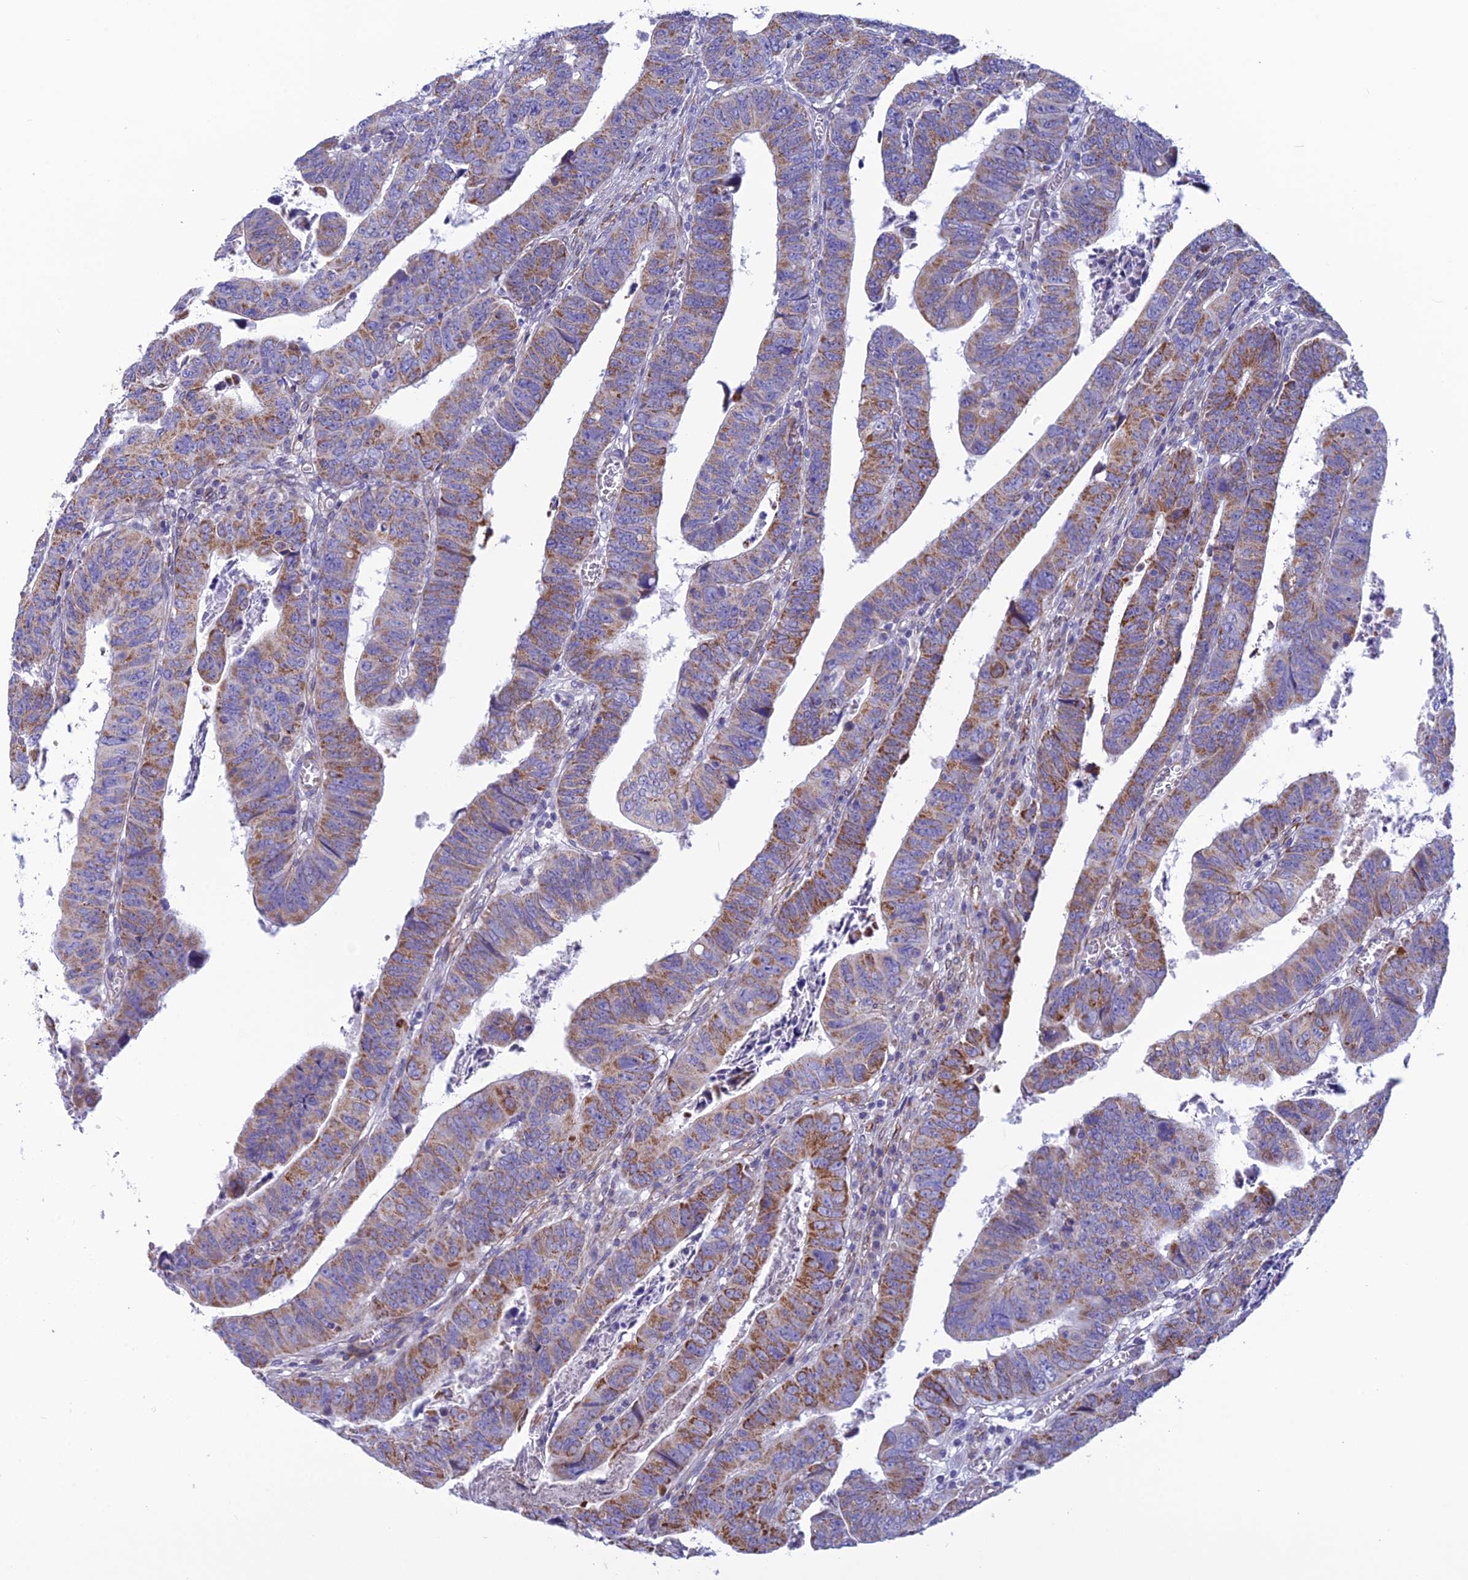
{"staining": {"intensity": "moderate", "quantity": ">75%", "location": "cytoplasmic/membranous"}, "tissue": "colorectal cancer", "cell_type": "Tumor cells", "image_type": "cancer", "snomed": [{"axis": "morphology", "description": "Normal tissue, NOS"}, {"axis": "morphology", "description": "Adenocarcinoma, NOS"}, {"axis": "topography", "description": "Rectum"}], "caption": "The immunohistochemical stain shows moderate cytoplasmic/membranous expression in tumor cells of adenocarcinoma (colorectal) tissue. (Stains: DAB (3,3'-diaminobenzidine) in brown, nuclei in blue, Microscopy: brightfield microscopy at high magnification).", "gene": "POMGNT1", "patient": {"sex": "female", "age": 65}}